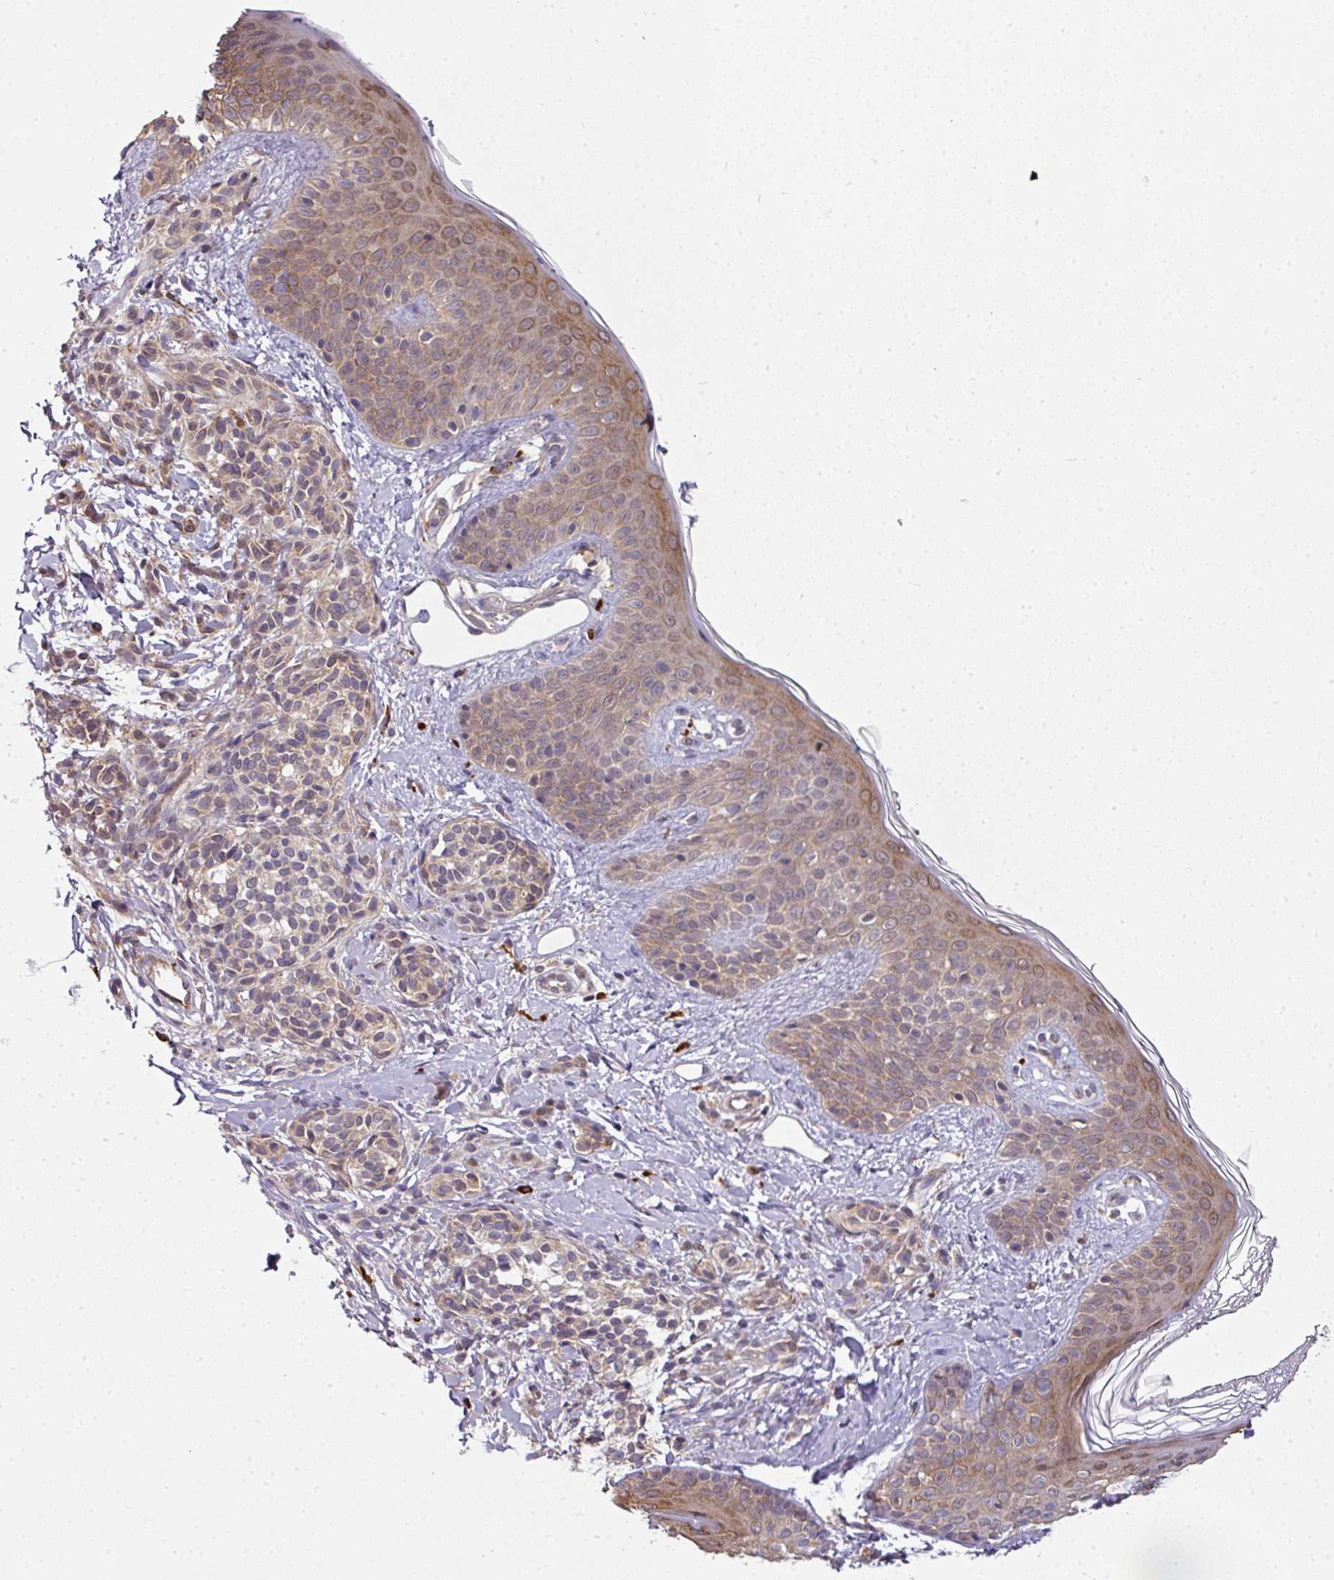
{"staining": {"intensity": "moderate", "quantity": ">75%", "location": "cytoplasmic/membranous"}, "tissue": "skin", "cell_type": "Fibroblasts", "image_type": "normal", "snomed": [{"axis": "morphology", "description": "Normal tissue, NOS"}, {"axis": "topography", "description": "Skin"}], "caption": "Protein staining by immunohistochemistry exhibits moderate cytoplasmic/membranous positivity in about >75% of fibroblasts in unremarkable skin.", "gene": "RBM14", "patient": {"sex": "male", "age": 16}}